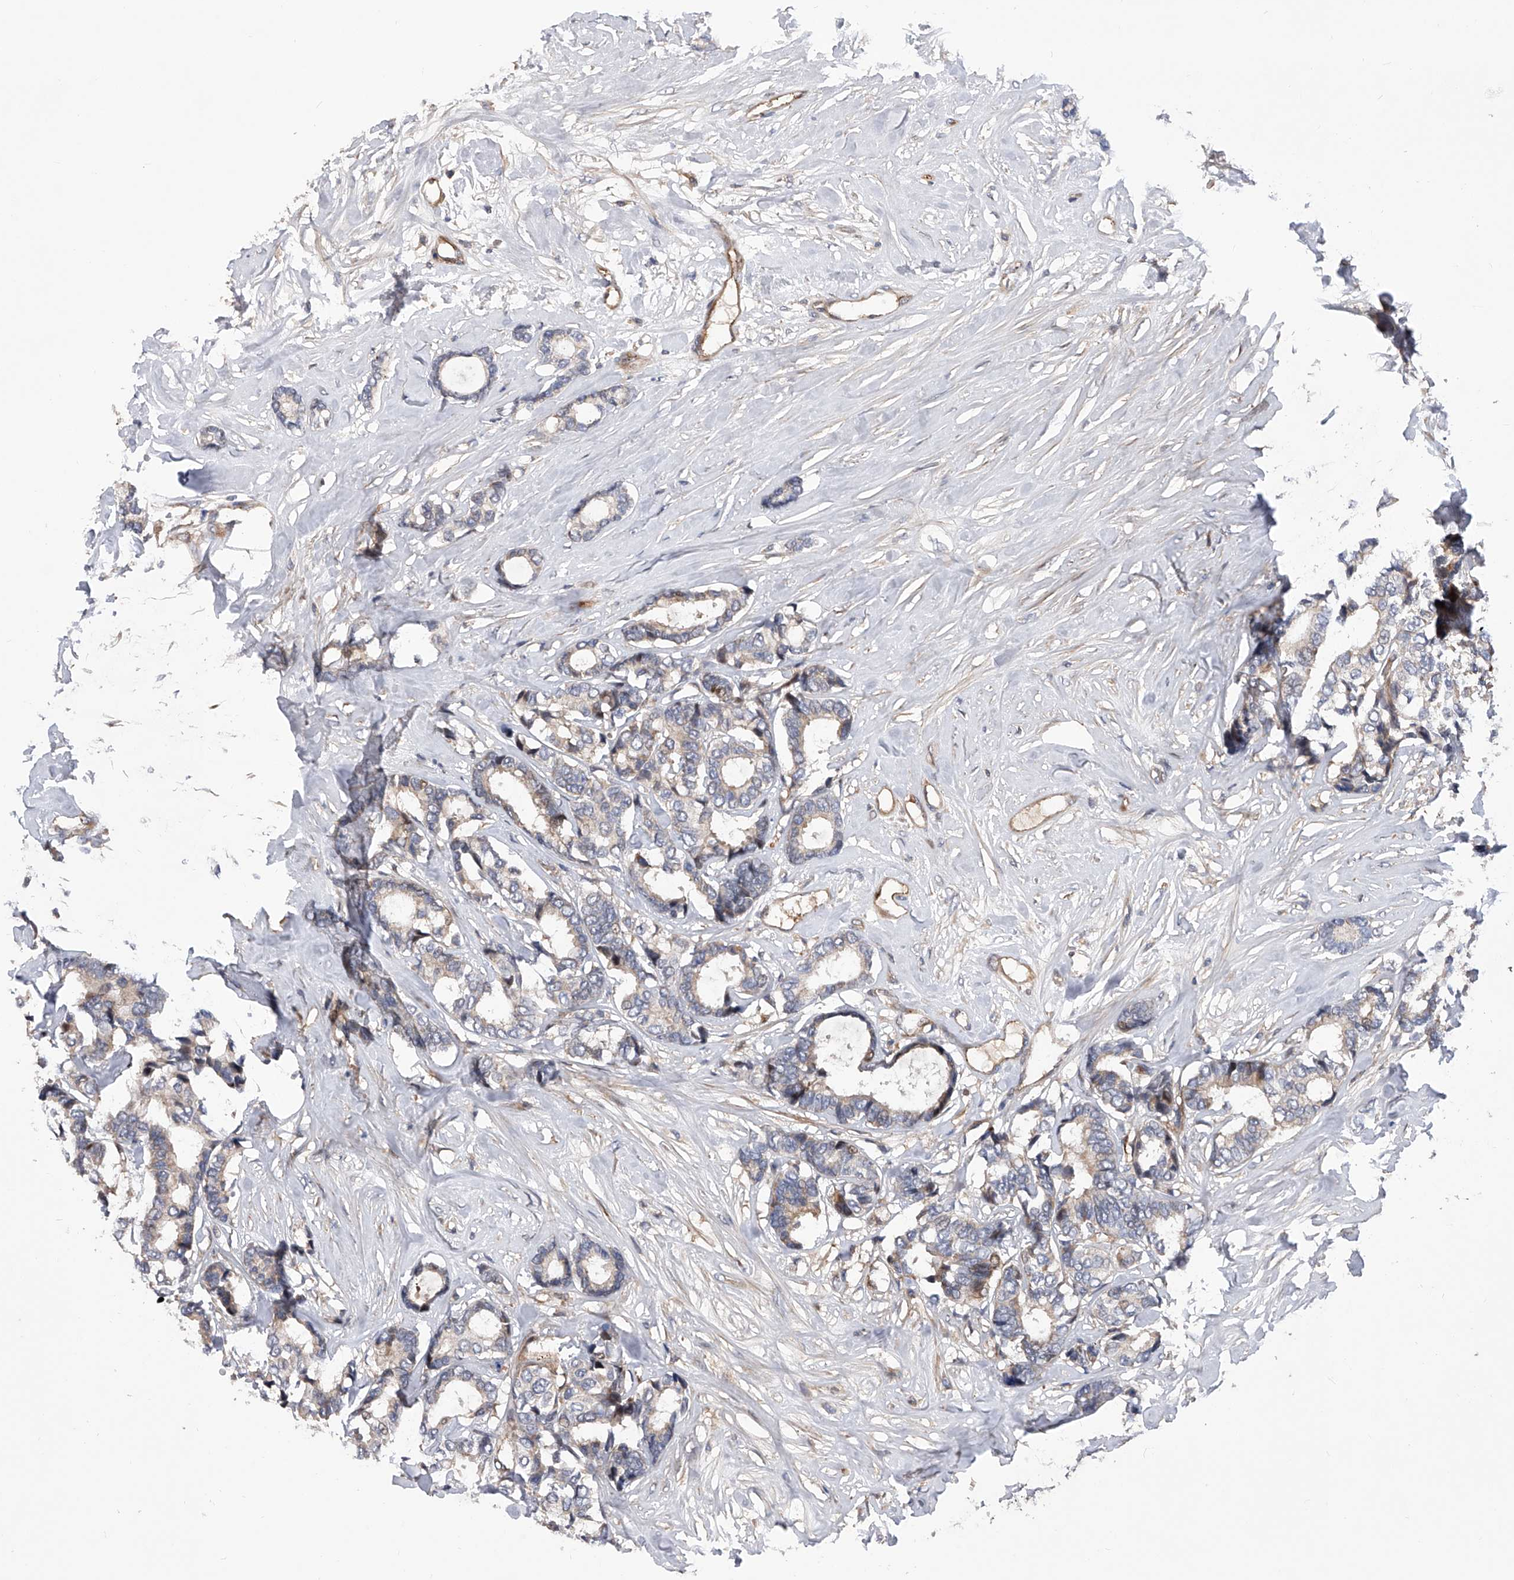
{"staining": {"intensity": "weak", "quantity": "<25%", "location": "cytoplasmic/membranous"}, "tissue": "breast cancer", "cell_type": "Tumor cells", "image_type": "cancer", "snomed": [{"axis": "morphology", "description": "Duct carcinoma"}, {"axis": "topography", "description": "Breast"}], "caption": "Breast cancer (intraductal carcinoma) stained for a protein using immunohistochemistry shows no staining tumor cells.", "gene": "PDSS2", "patient": {"sex": "female", "age": 87}}